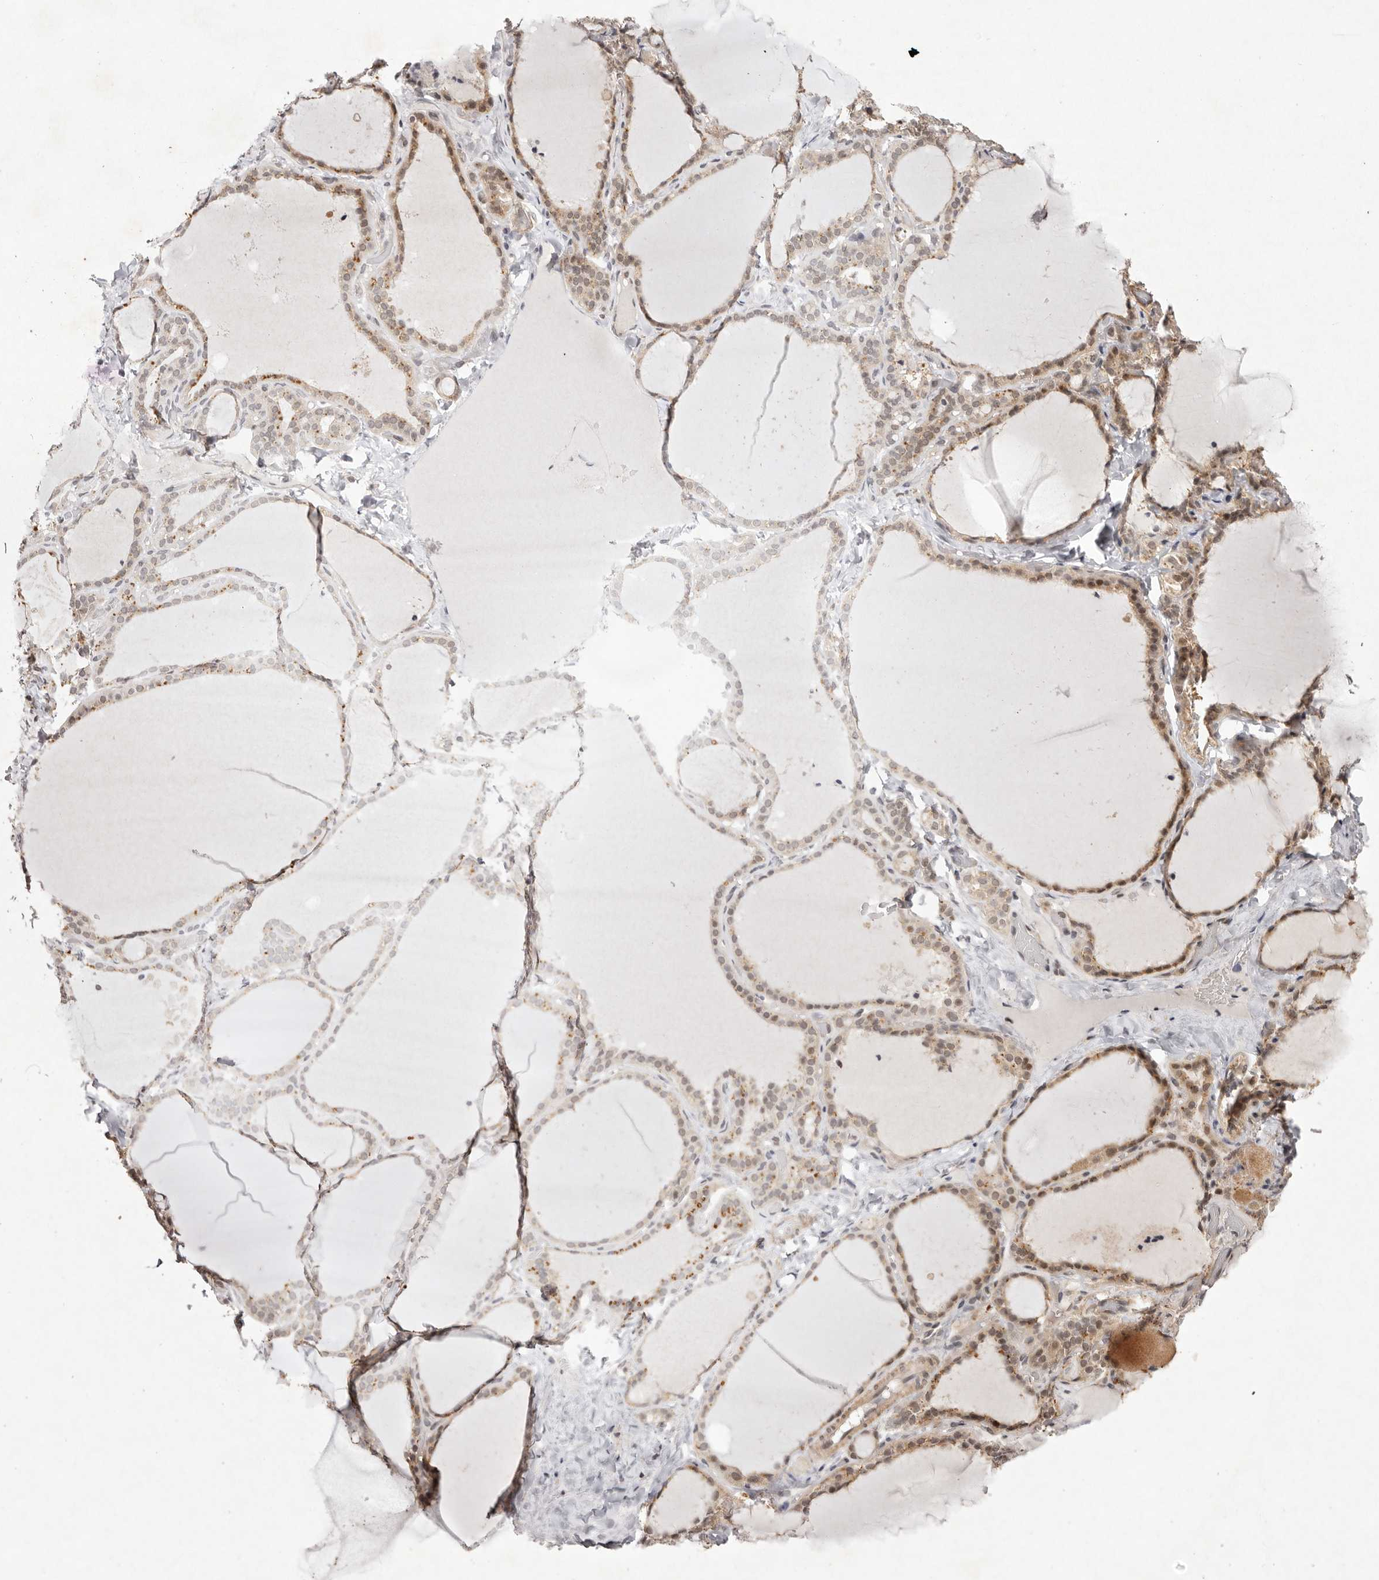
{"staining": {"intensity": "moderate", "quantity": "25%-75%", "location": "cytoplasmic/membranous"}, "tissue": "thyroid gland", "cell_type": "Glandular cells", "image_type": "normal", "snomed": [{"axis": "morphology", "description": "Normal tissue, NOS"}, {"axis": "topography", "description": "Thyroid gland"}], "caption": "Moderate cytoplasmic/membranous protein staining is appreciated in about 25%-75% of glandular cells in thyroid gland. (DAB (3,3'-diaminobenzidine) IHC with brightfield microscopy, high magnification).", "gene": "BUD31", "patient": {"sex": "female", "age": 22}}